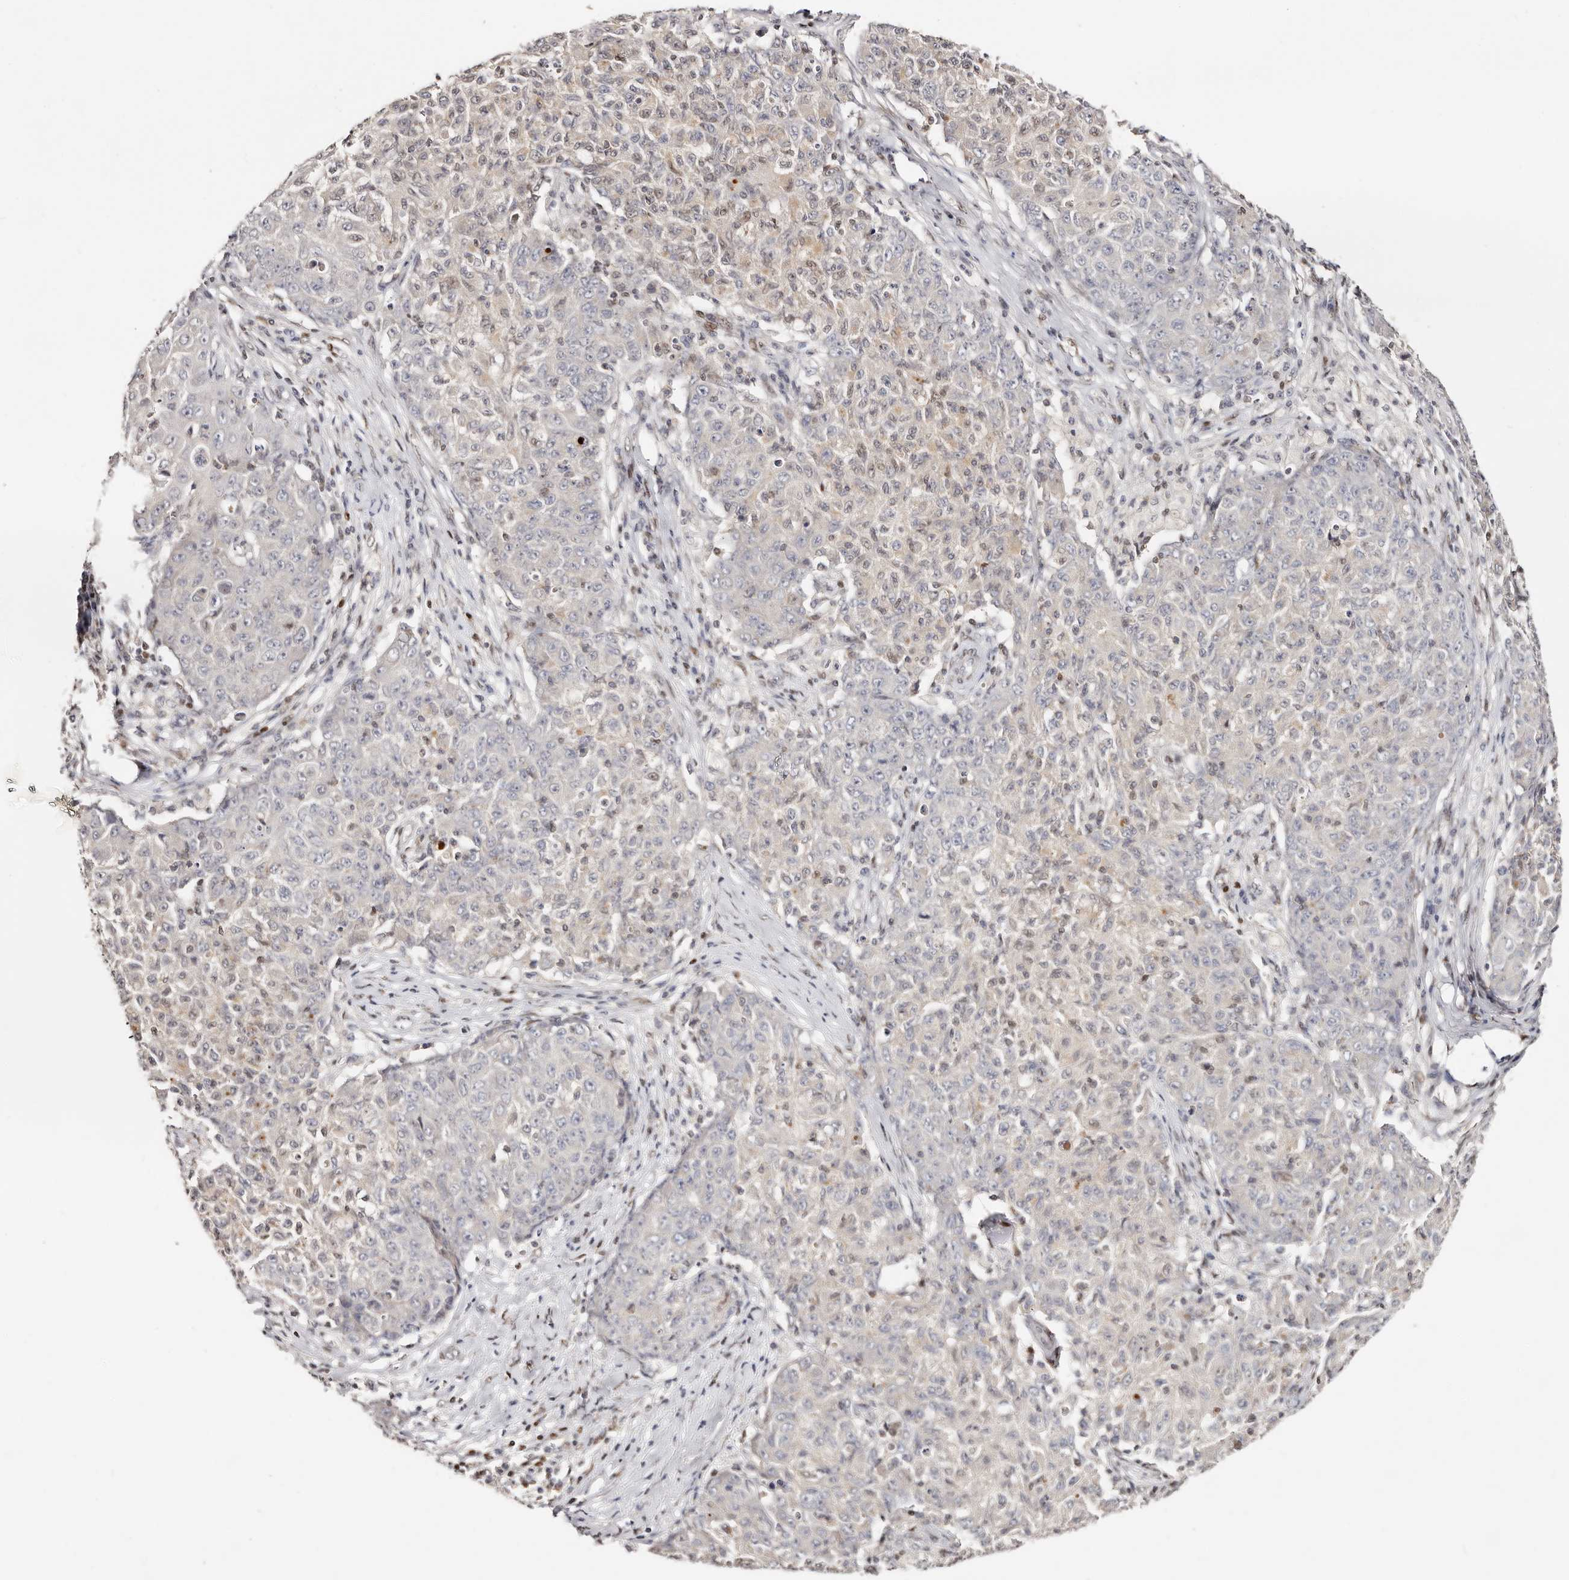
{"staining": {"intensity": "weak", "quantity": "<25%", "location": "cytoplasmic/membranous"}, "tissue": "ovarian cancer", "cell_type": "Tumor cells", "image_type": "cancer", "snomed": [{"axis": "morphology", "description": "Carcinoma, endometroid"}, {"axis": "topography", "description": "Ovary"}], "caption": "The immunohistochemistry histopathology image has no significant positivity in tumor cells of ovarian endometroid carcinoma tissue. (Stains: DAB immunohistochemistry with hematoxylin counter stain, Microscopy: brightfield microscopy at high magnification).", "gene": "IQGAP3", "patient": {"sex": "female", "age": 42}}